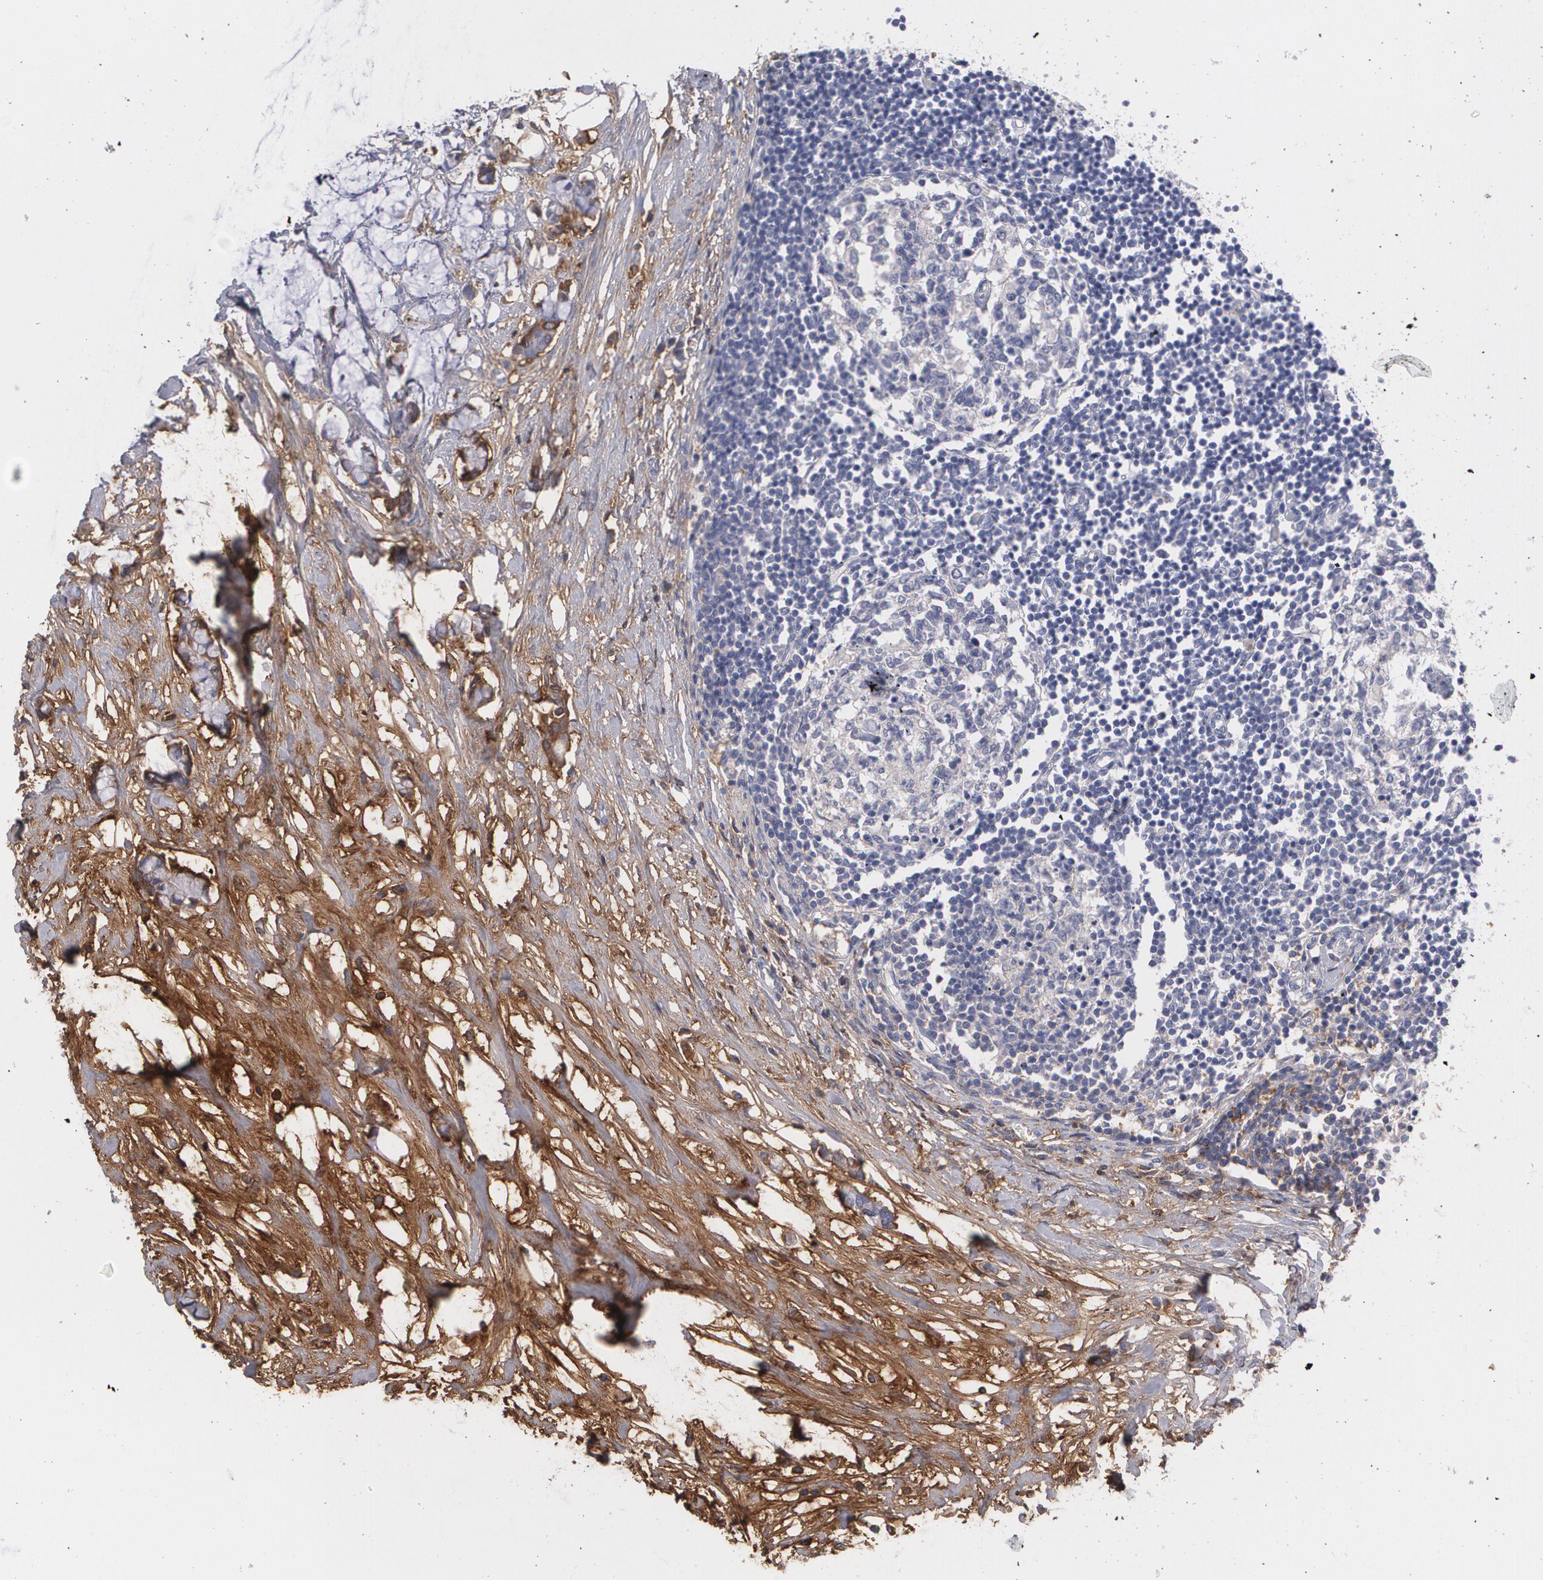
{"staining": {"intensity": "negative", "quantity": "none", "location": "none"}, "tissue": "colorectal cancer", "cell_type": "Tumor cells", "image_type": "cancer", "snomed": [{"axis": "morphology", "description": "Normal tissue, NOS"}, {"axis": "morphology", "description": "Adenocarcinoma, NOS"}, {"axis": "topography", "description": "Colon"}, {"axis": "topography", "description": "Peripheral nerve tissue"}], "caption": "Tumor cells are negative for protein expression in human colorectal cancer. Brightfield microscopy of immunohistochemistry (IHC) stained with DAB (3,3'-diaminobenzidine) (brown) and hematoxylin (blue), captured at high magnification.", "gene": "FBLN1", "patient": {"sex": "male", "age": 14}}